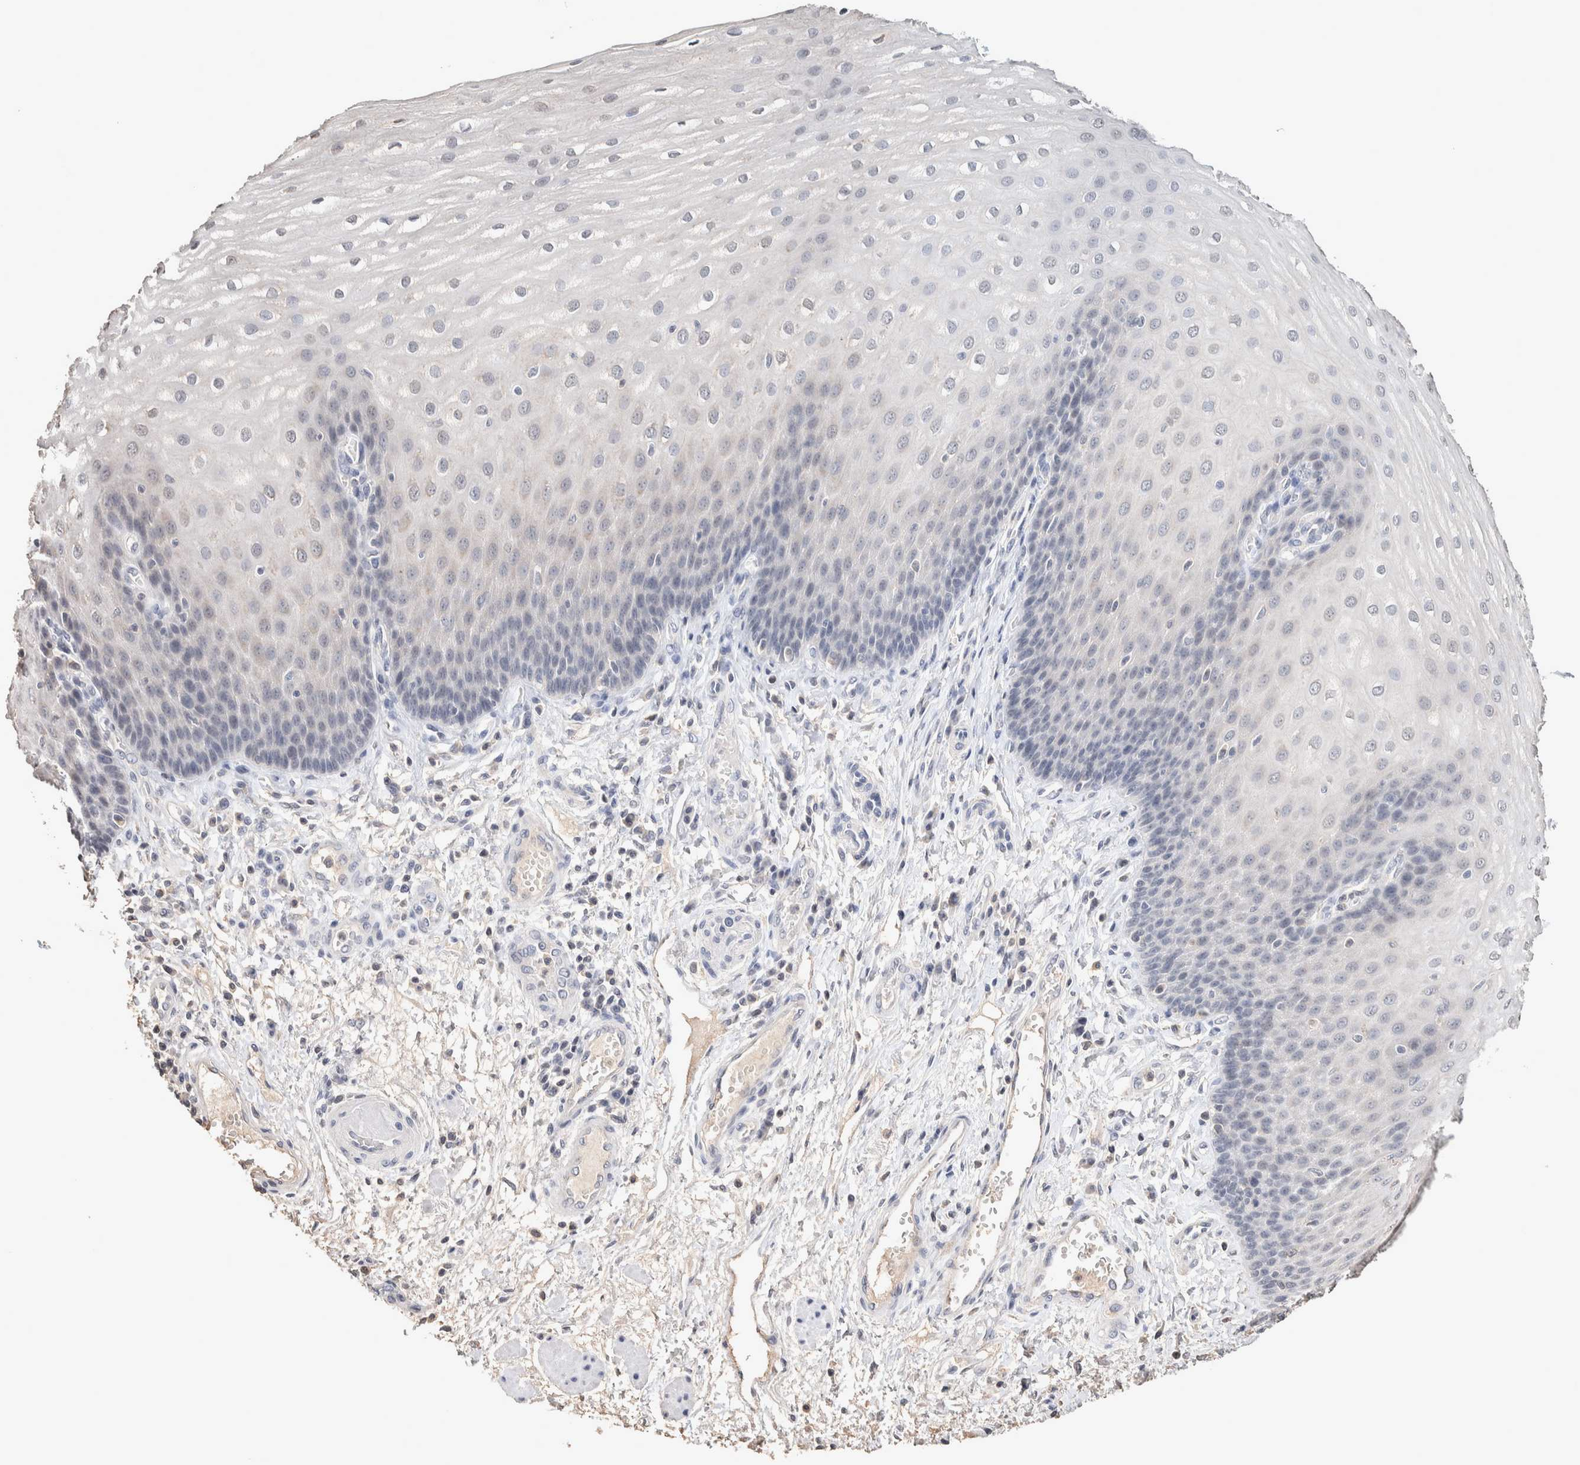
{"staining": {"intensity": "negative", "quantity": "none", "location": "none"}, "tissue": "esophagus", "cell_type": "Squamous epithelial cells", "image_type": "normal", "snomed": [{"axis": "morphology", "description": "Normal tissue, NOS"}, {"axis": "topography", "description": "Esophagus"}], "caption": "DAB (3,3'-diaminobenzidine) immunohistochemical staining of benign esophagus displays no significant positivity in squamous epithelial cells.", "gene": "CRAT", "patient": {"sex": "male", "age": 54}}